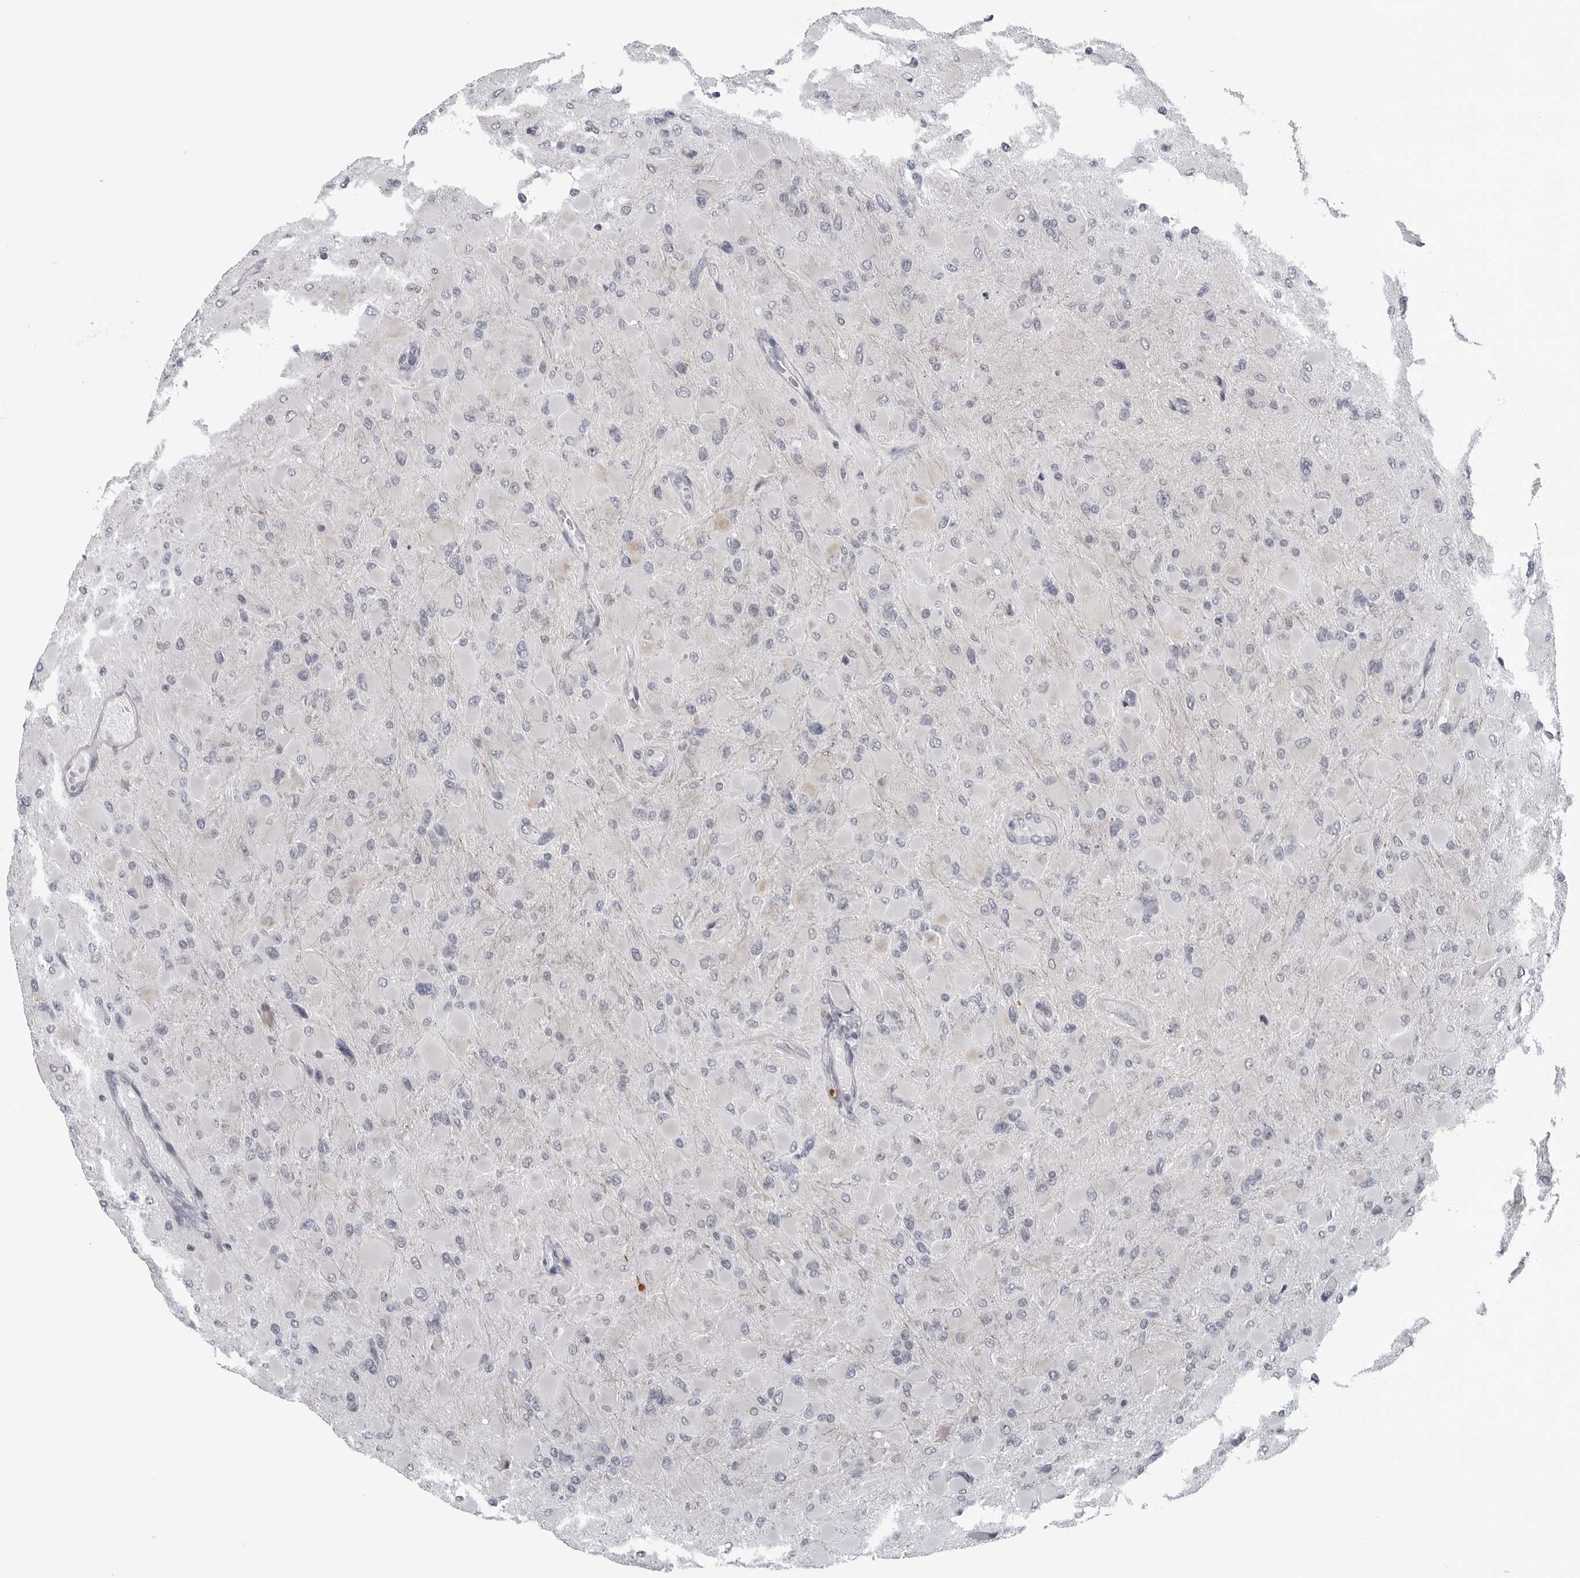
{"staining": {"intensity": "negative", "quantity": "none", "location": "none"}, "tissue": "glioma", "cell_type": "Tumor cells", "image_type": "cancer", "snomed": [{"axis": "morphology", "description": "Glioma, malignant, High grade"}, {"axis": "topography", "description": "Cerebral cortex"}], "caption": "The immunohistochemistry histopathology image has no significant positivity in tumor cells of glioma tissue.", "gene": "OPLAH", "patient": {"sex": "female", "age": 36}}